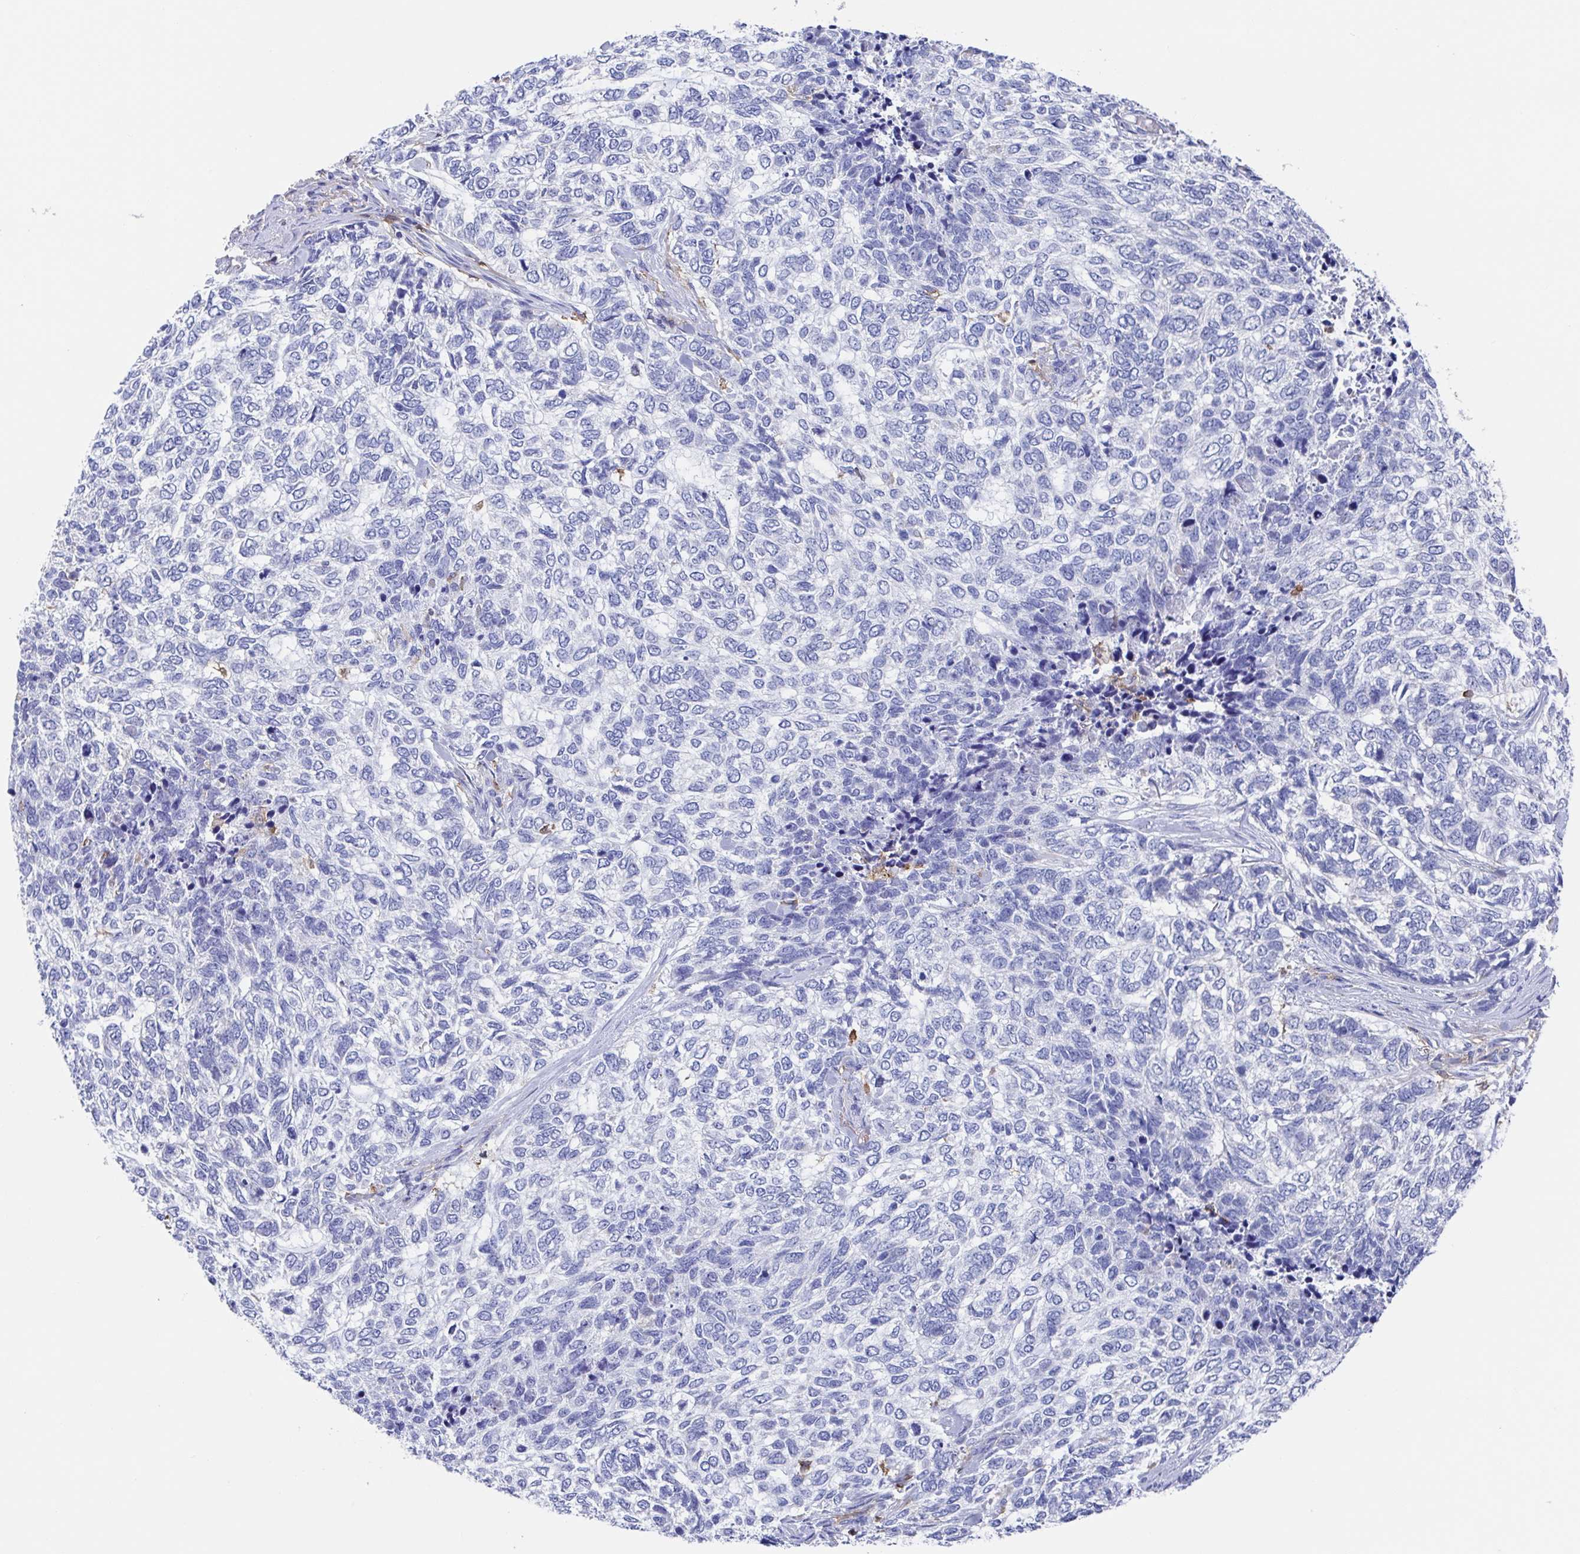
{"staining": {"intensity": "negative", "quantity": "none", "location": "none"}, "tissue": "skin cancer", "cell_type": "Tumor cells", "image_type": "cancer", "snomed": [{"axis": "morphology", "description": "Basal cell carcinoma"}, {"axis": "topography", "description": "Skin"}], "caption": "This photomicrograph is of basal cell carcinoma (skin) stained with immunohistochemistry (IHC) to label a protein in brown with the nuclei are counter-stained blue. There is no expression in tumor cells.", "gene": "FCGR3A", "patient": {"sex": "female", "age": 65}}